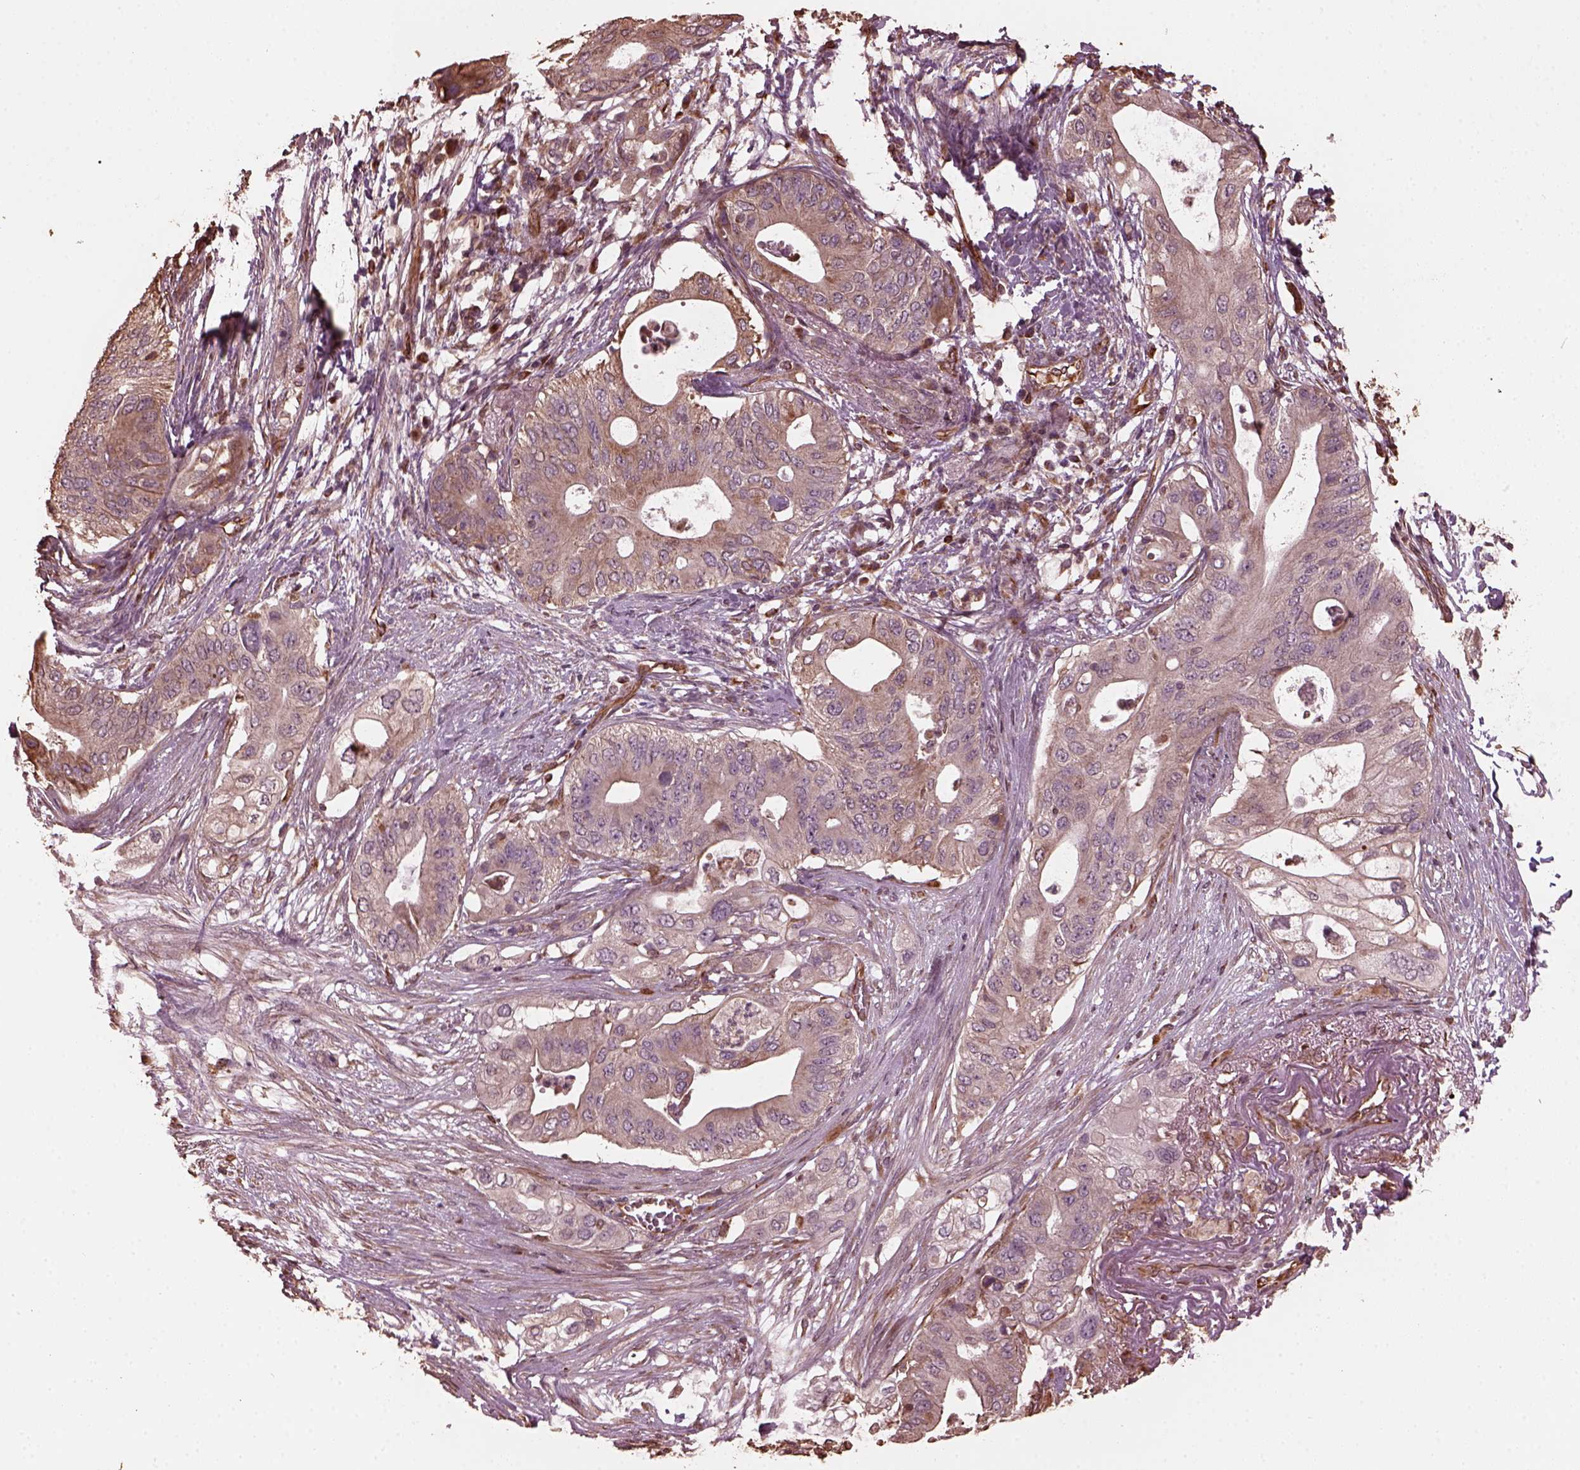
{"staining": {"intensity": "weak", "quantity": "25%-75%", "location": "cytoplasmic/membranous"}, "tissue": "pancreatic cancer", "cell_type": "Tumor cells", "image_type": "cancer", "snomed": [{"axis": "morphology", "description": "Adenocarcinoma, NOS"}, {"axis": "topography", "description": "Pancreas"}], "caption": "Immunohistochemical staining of pancreatic cancer (adenocarcinoma) demonstrates low levels of weak cytoplasmic/membranous protein staining in about 25%-75% of tumor cells.", "gene": "GTPBP1", "patient": {"sex": "female", "age": 72}}